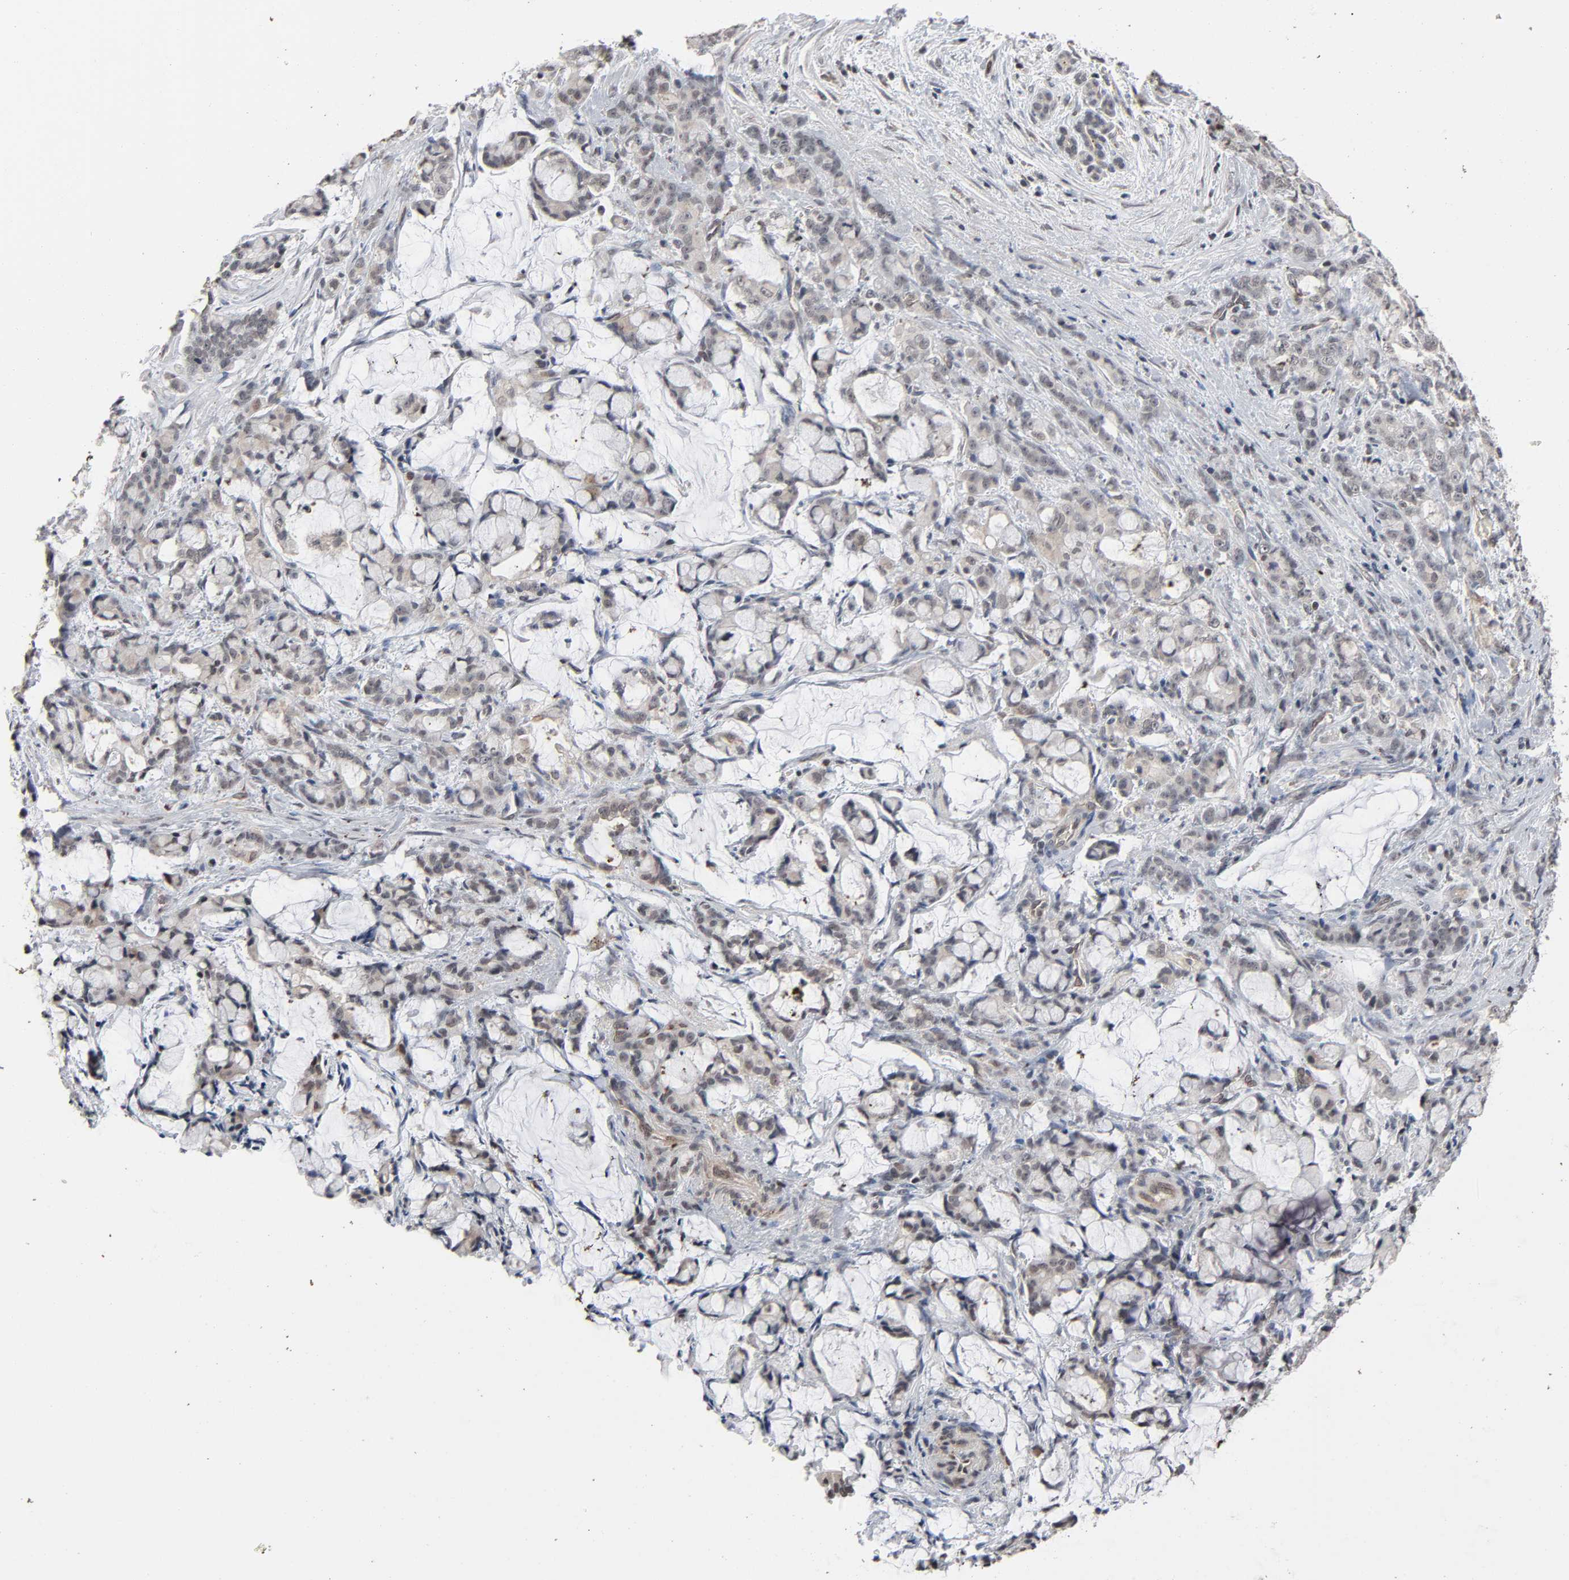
{"staining": {"intensity": "weak", "quantity": "<25%", "location": "cytoplasmic/membranous"}, "tissue": "pancreatic cancer", "cell_type": "Tumor cells", "image_type": "cancer", "snomed": [{"axis": "morphology", "description": "Adenocarcinoma, NOS"}, {"axis": "topography", "description": "Pancreas"}], "caption": "A high-resolution photomicrograph shows immunohistochemistry staining of pancreatic cancer (adenocarcinoma), which reveals no significant positivity in tumor cells. (DAB (3,3'-diaminobenzidine) IHC, high magnification).", "gene": "ZNF419", "patient": {"sex": "female", "age": 73}}